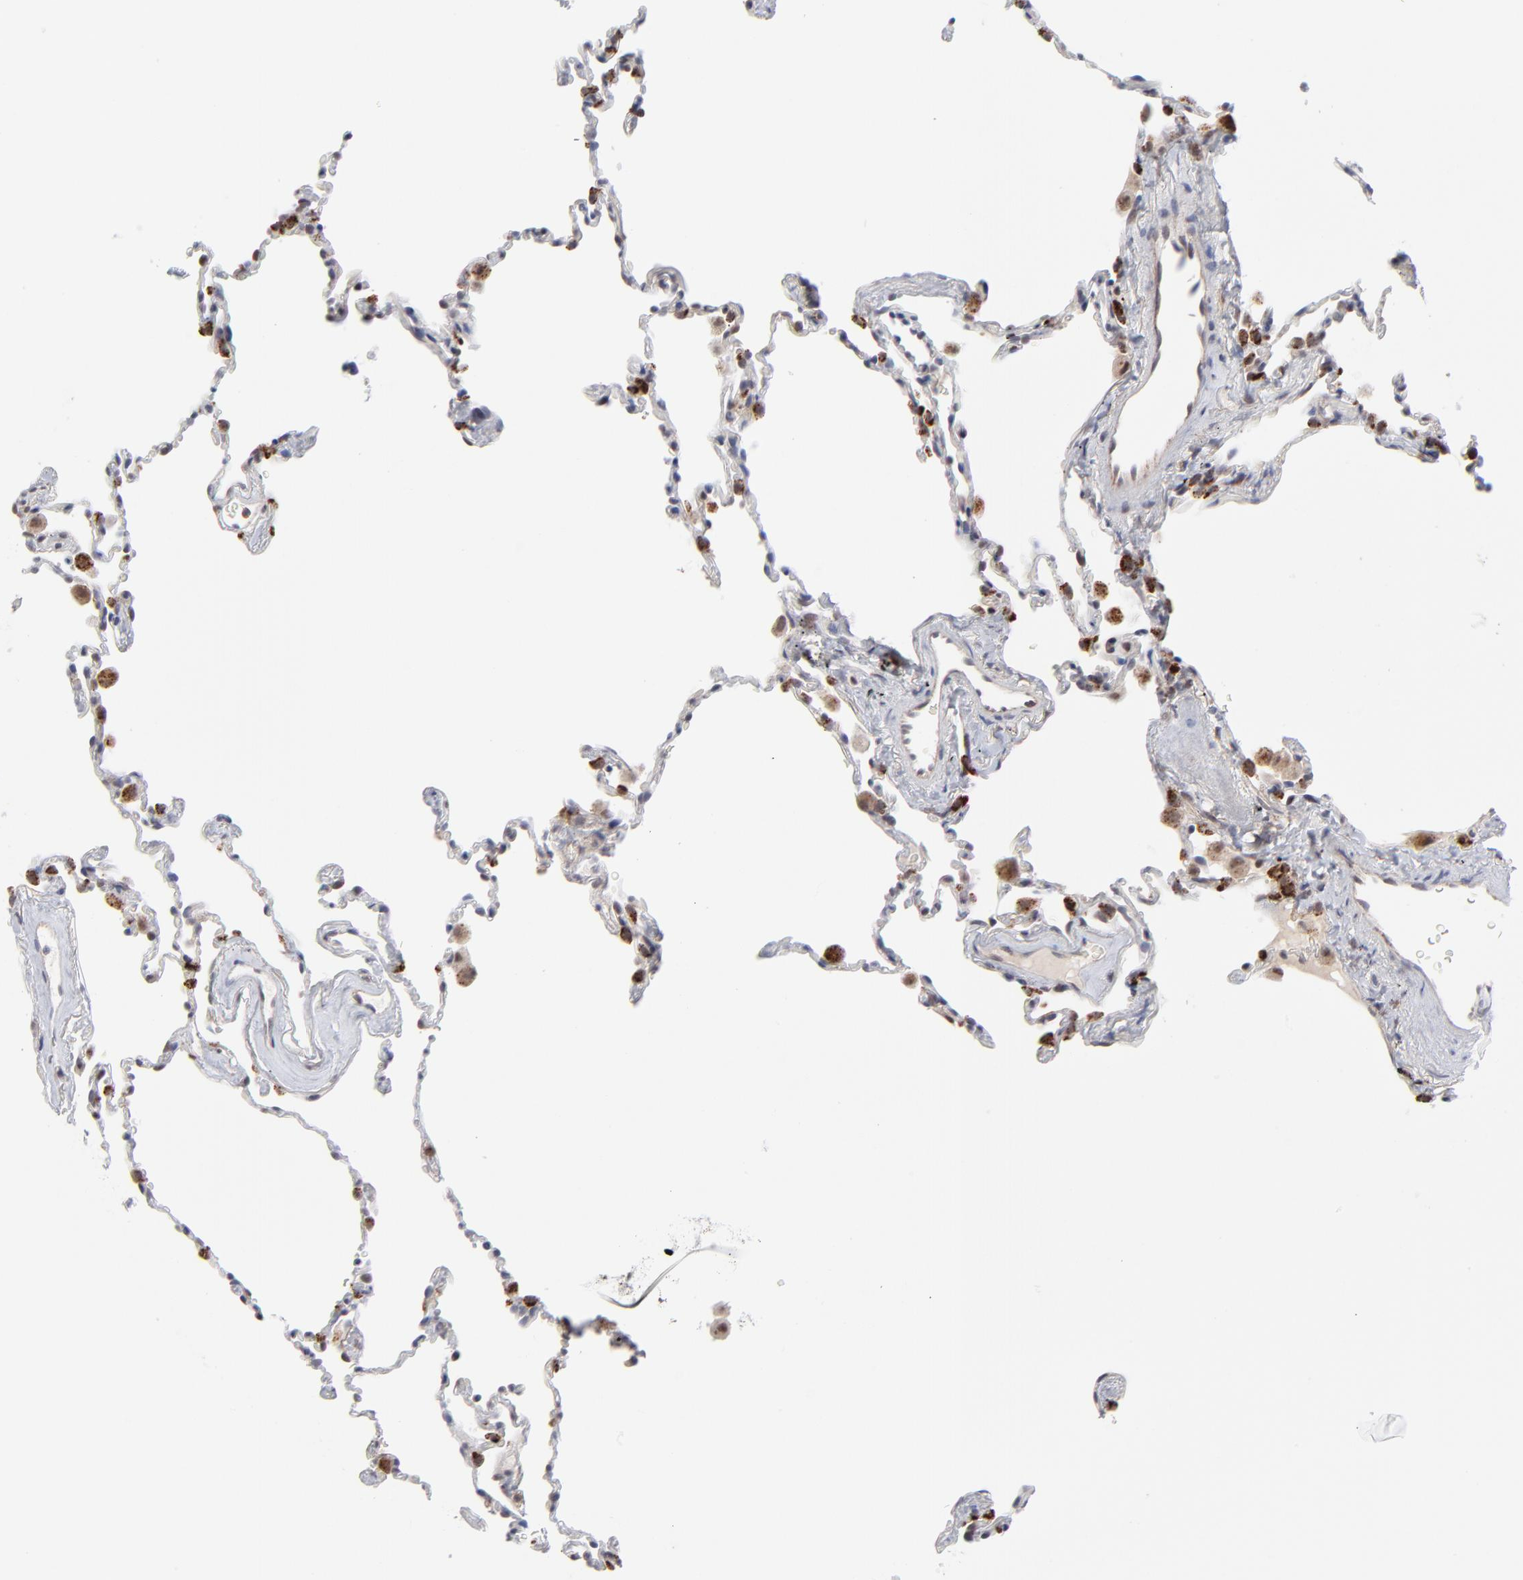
{"staining": {"intensity": "moderate", "quantity": "25%-75%", "location": "cytoplasmic/membranous,nuclear"}, "tissue": "lung", "cell_type": "Alveolar cells", "image_type": "normal", "snomed": [{"axis": "morphology", "description": "Normal tissue, NOS"}, {"axis": "morphology", "description": "Soft tissue tumor metastatic"}, {"axis": "topography", "description": "Lung"}], "caption": "An image of human lung stained for a protein exhibits moderate cytoplasmic/membranous,nuclear brown staining in alveolar cells.", "gene": "NBN", "patient": {"sex": "male", "age": 59}}